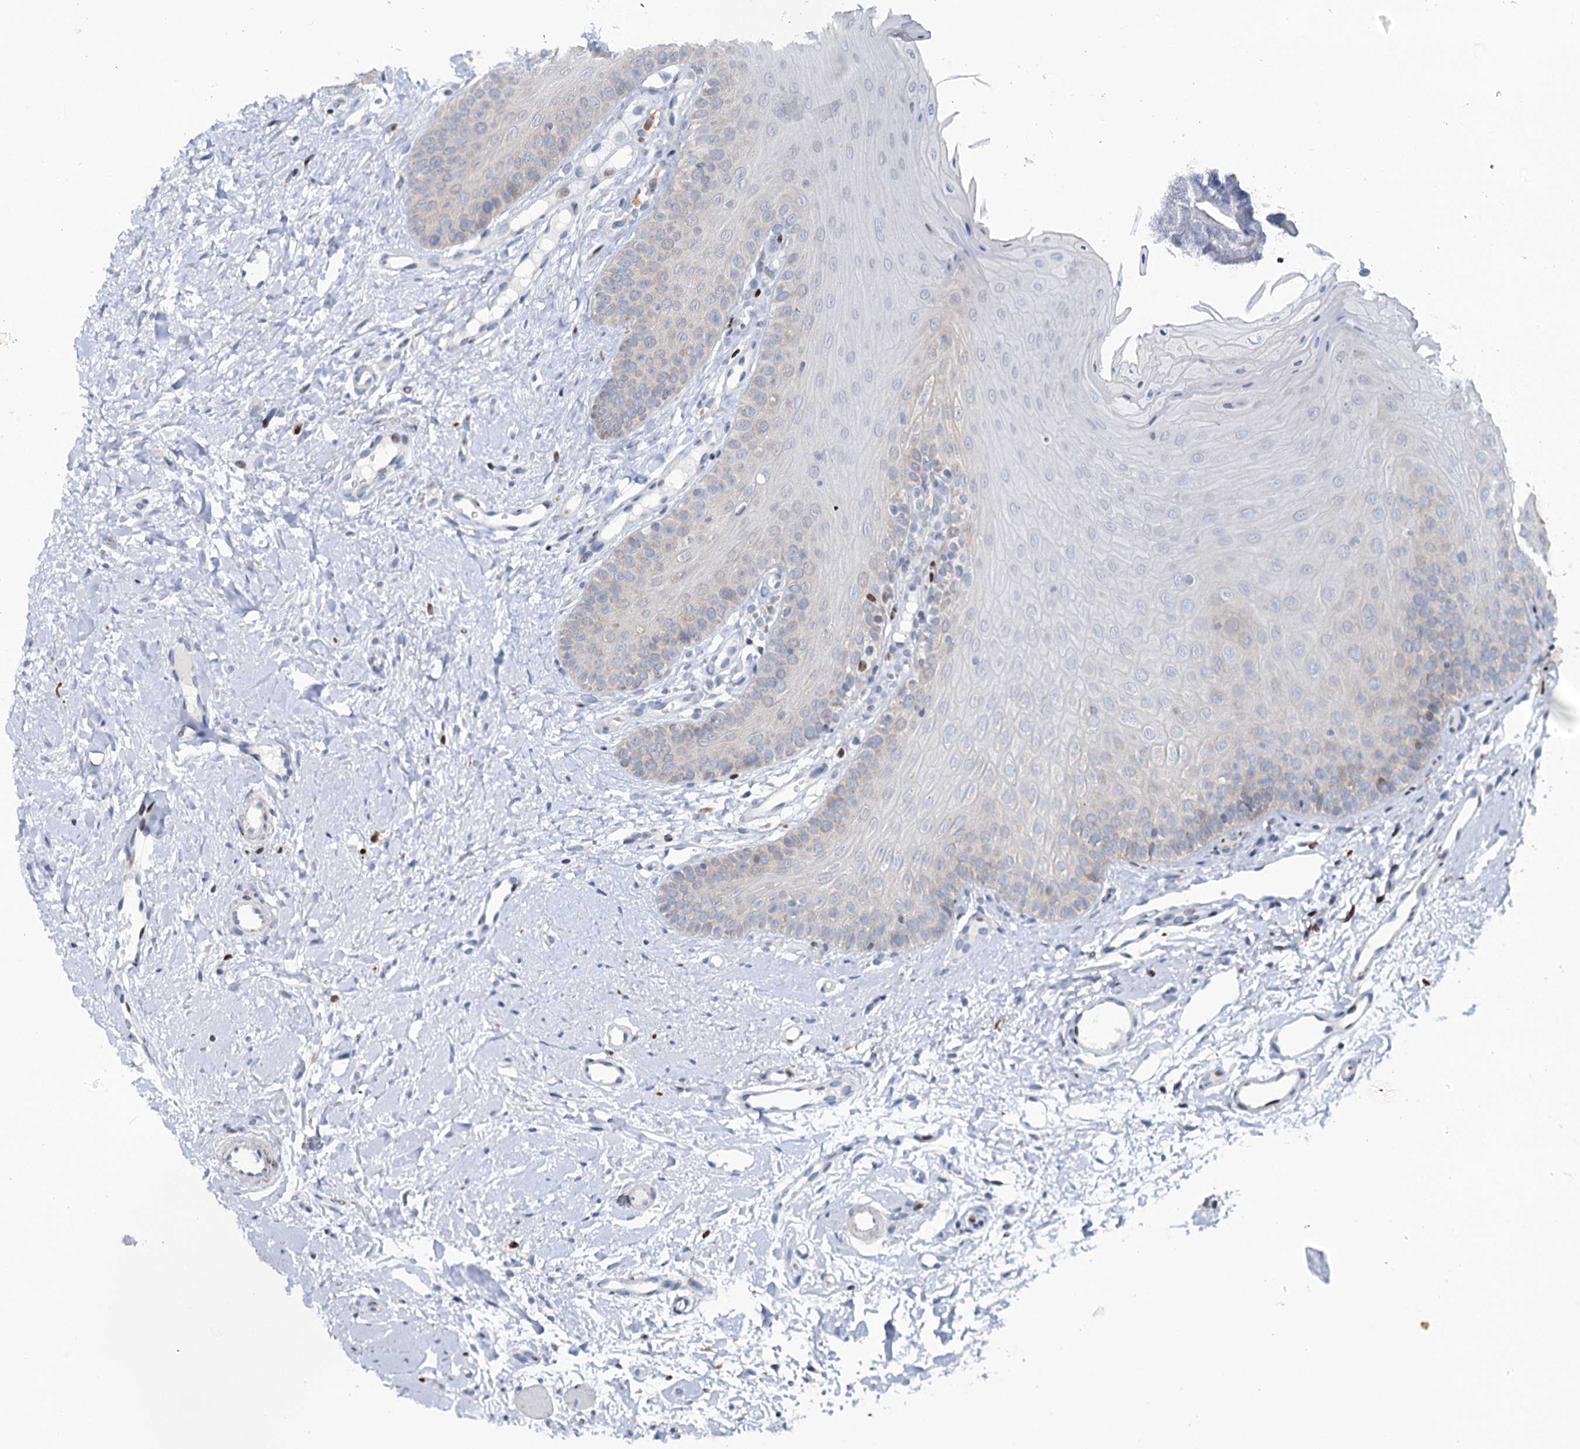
{"staining": {"intensity": "negative", "quantity": "none", "location": "none"}, "tissue": "oral mucosa", "cell_type": "Squamous epithelial cells", "image_type": "normal", "snomed": [{"axis": "morphology", "description": "Normal tissue, NOS"}, {"axis": "topography", "description": "Oral tissue"}], "caption": "Immunohistochemistry of normal human oral mucosa demonstrates no positivity in squamous epithelial cells. (DAB (3,3'-diaminobenzidine) IHC visualized using brightfield microscopy, high magnification).", "gene": "PTGR1", "patient": {"sex": "female", "age": 68}}